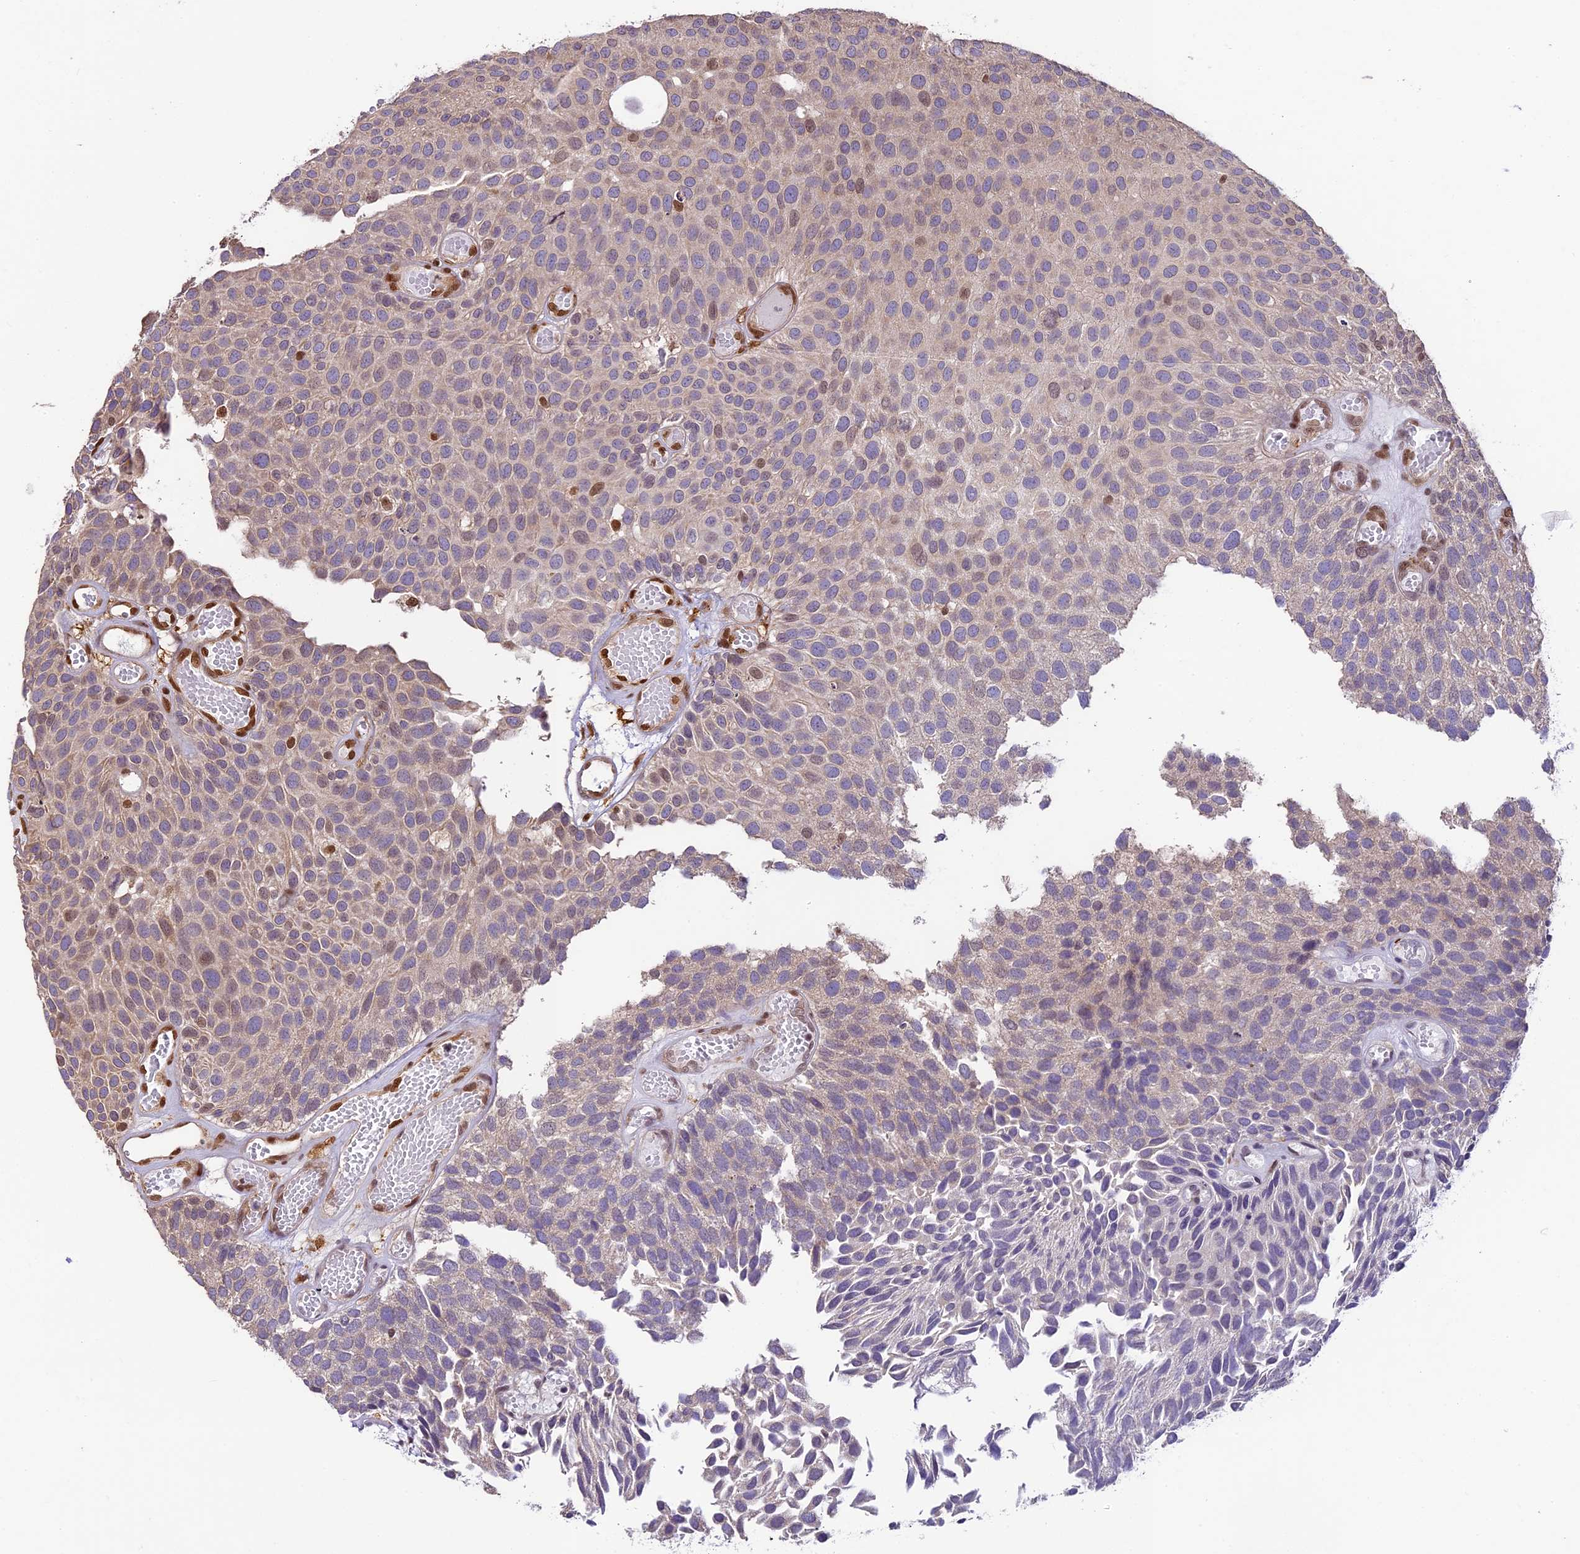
{"staining": {"intensity": "moderate", "quantity": "<25%", "location": "cytoplasmic/membranous"}, "tissue": "urothelial cancer", "cell_type": "Tumor cells", "image_type": "cancer", "snomed": [{"axis": "morphology", "description": "Urothelial carcinoma, Low grade"}, {"axis": "topography", "description": "Urinary bladder"}], "caption": "A photomicrograph of urothelial cancer stained for a protein exhibits moderate cytoplasmic/membranous brown staining in tumor cells. (IHC, brightfield microscopy, high magnification).", "gene": "TRIM22", "patient": {"sex": "male", "age": 89}}